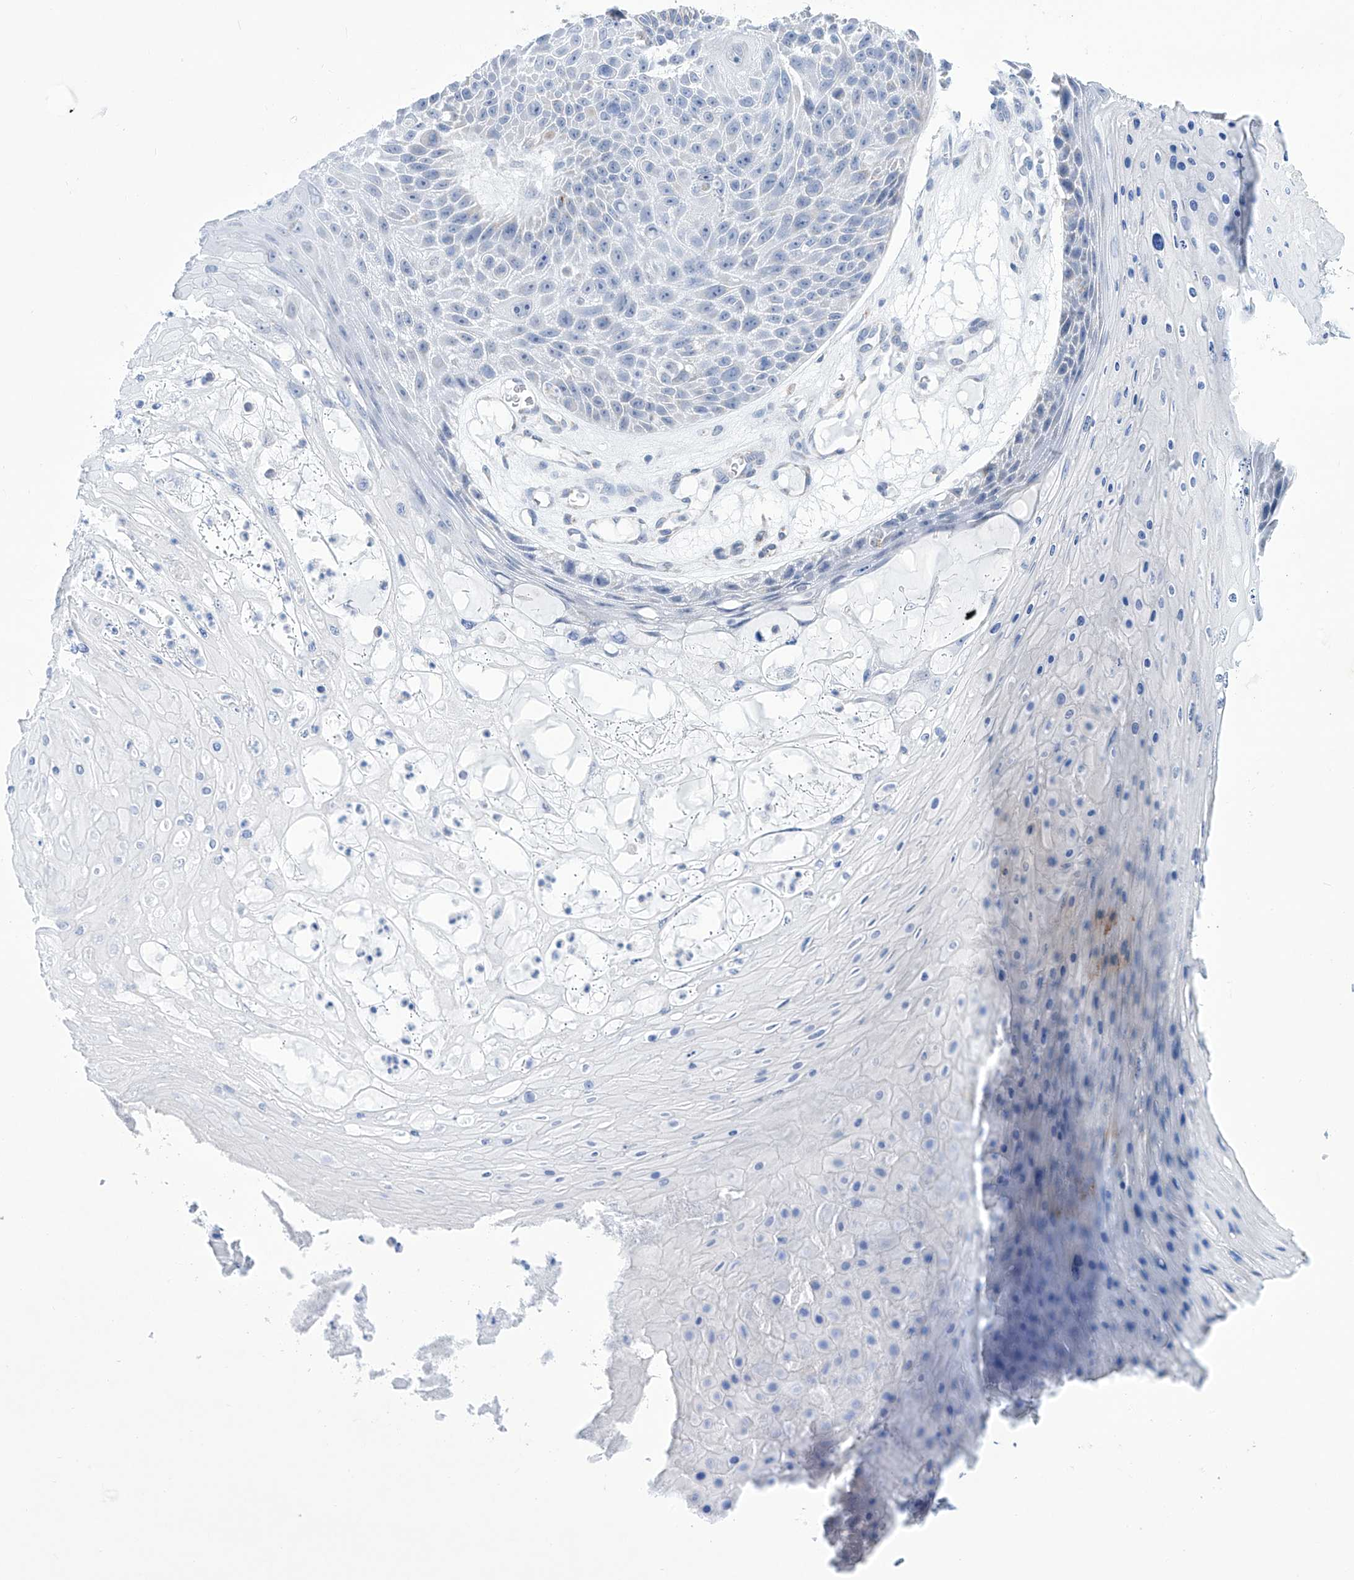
{"staining": {"intensity": "negative", "quantity": "none", "location": "none"}, "tissue": "skin cancer", "cell_type": "Tumor cells", "image_type": "cancer", "snomed": [{"axis": "morphology", "description": "Squamous cell carcinoma, NOS"}, {"axis": "topography", "description": "Skin"}], "caption": "Tumor cells are negative for brown protein staining in skin cancer.", "gene": "ALDH6A1", "patient": {"sex": "female", "age": 88}}